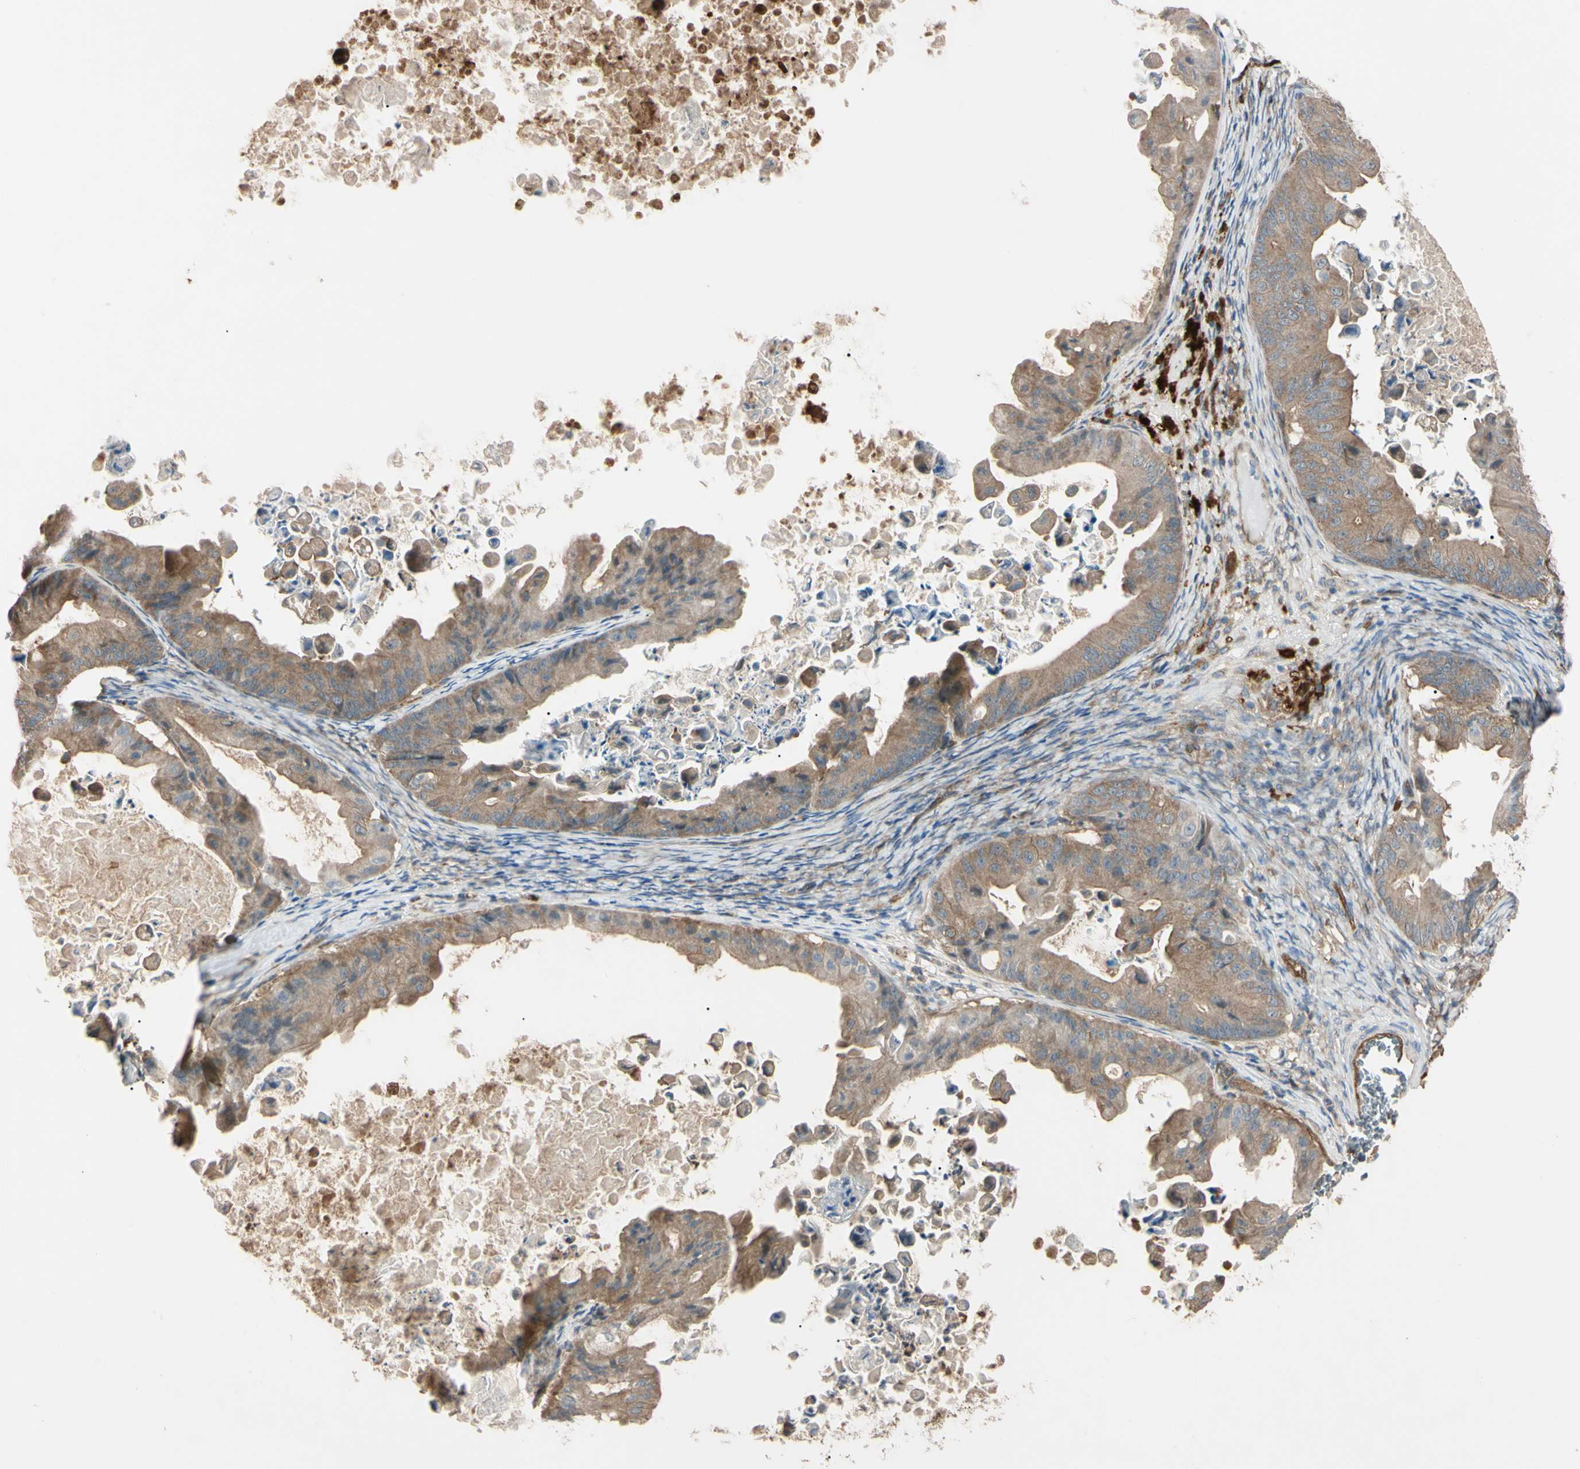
{"staining": {"intensity": "moderate", "quantity": ">75%", "location": "cytoplasmic/membranous"}, "tissue": "ovarian cancer", "cell_type": "Tumor cells", "image_type": "cancer", "snomed": [{"axis": "morphology", "description": "Cystadenocarcinoma, mucinous, NOS"}, {"axis": "topography", "description": "Ovary"}], "caption": "Immunohistochemistry of human ovarian cancer demonstrates medium levels of moderate cytoplasmic/membranous staining in approximately >75% of tumor cells.", "gene": "PTPN12", "patient": {"sex": "female", "age": 37}}